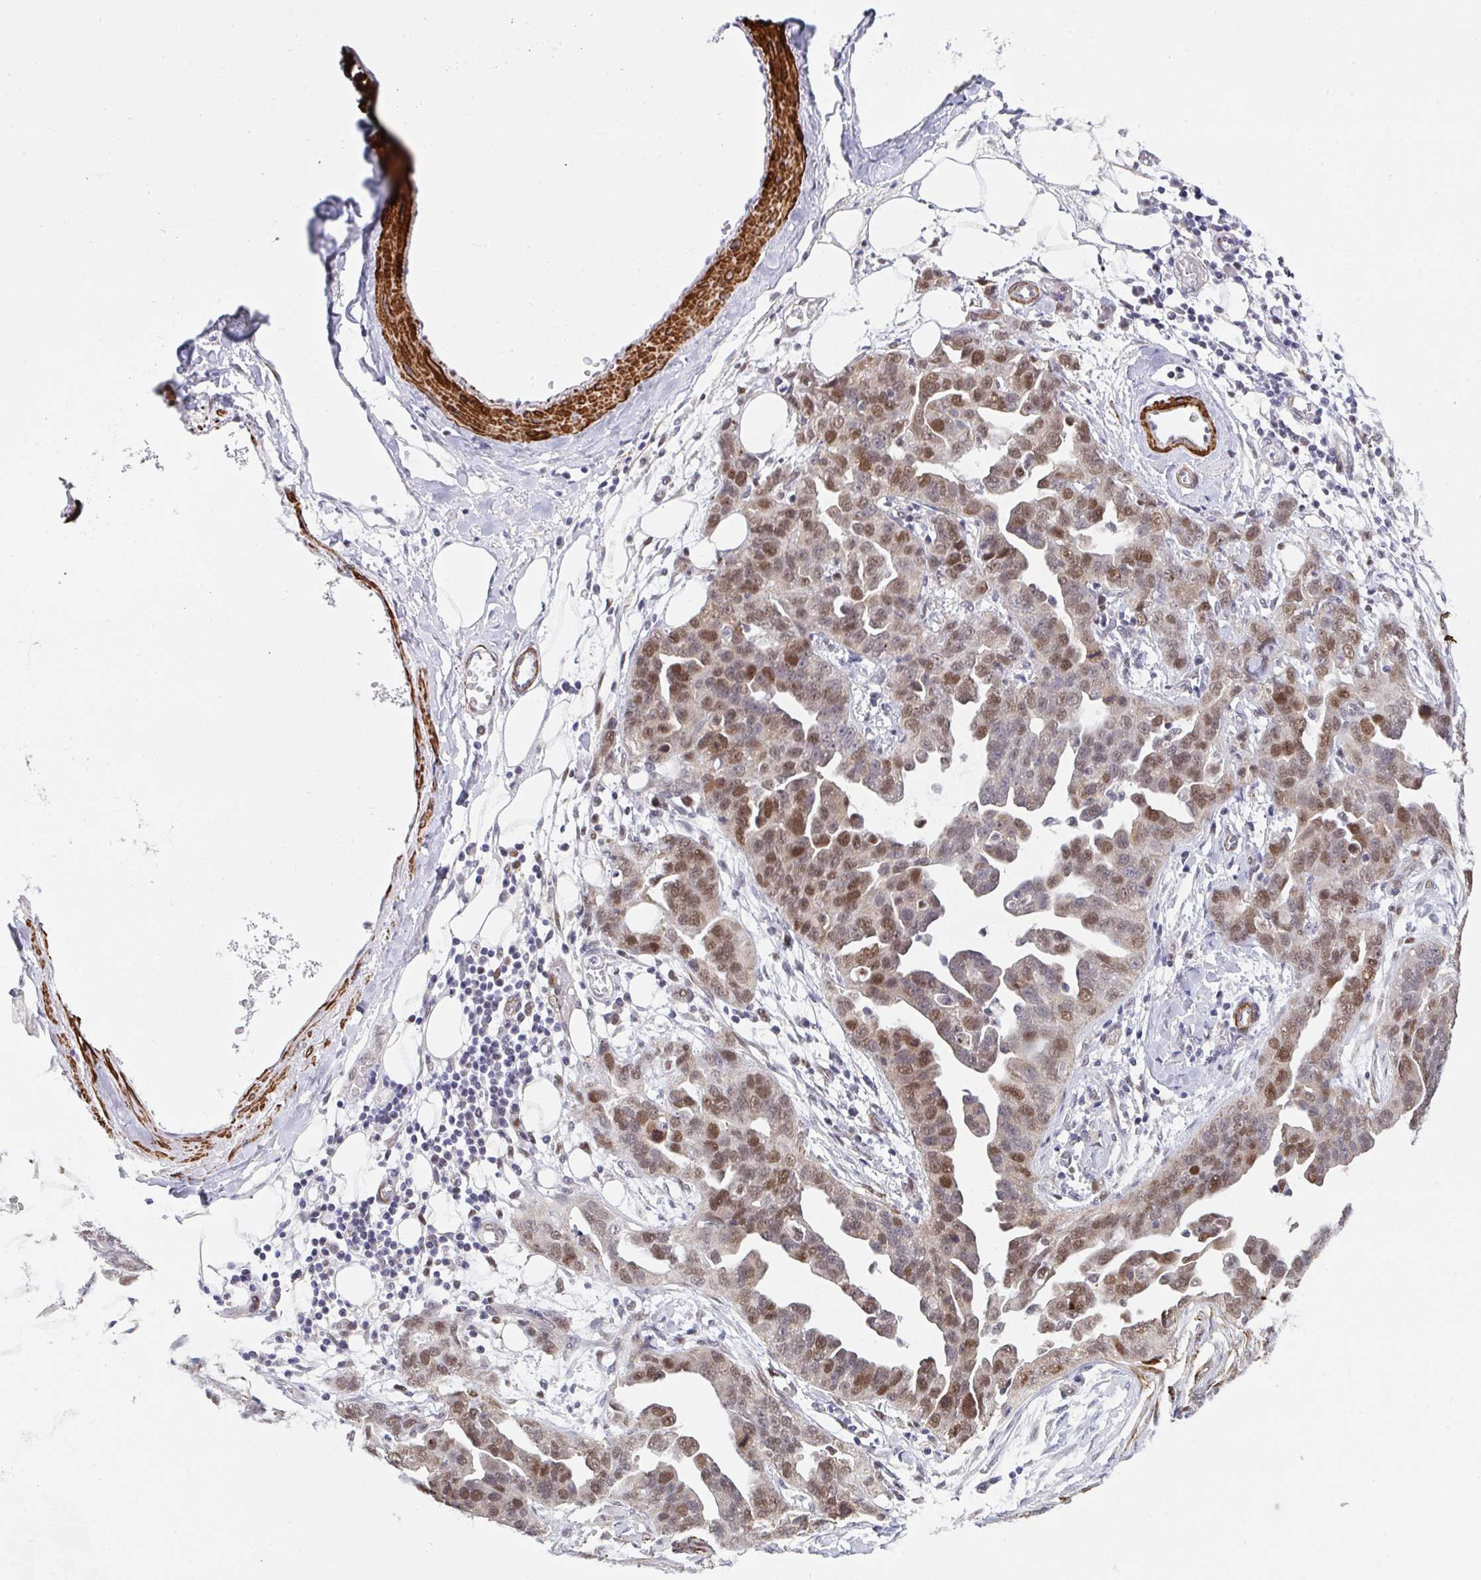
{"staining": {"intensity": "moderate", "quantity": ">75%", "location": "nuclear"}, "tissue": "ovarian cancer", "cell_type": "Tumor cells", "image_type": "cancer", "snomed": [{"axis": "morphology", "description": "Cystadenocarcinoma, serous, NOS"}, {"axis": "topography", "description": "Ovary"}], "caption": "Immunohistochemical staining of ovarian cancer (serous cystadenocarcinoma) reveals medium levels of moderate nuclear expression in about >75% of tumor cells.", "gene": "GINS2", "patient": {"sex": "female", "age": 75}}